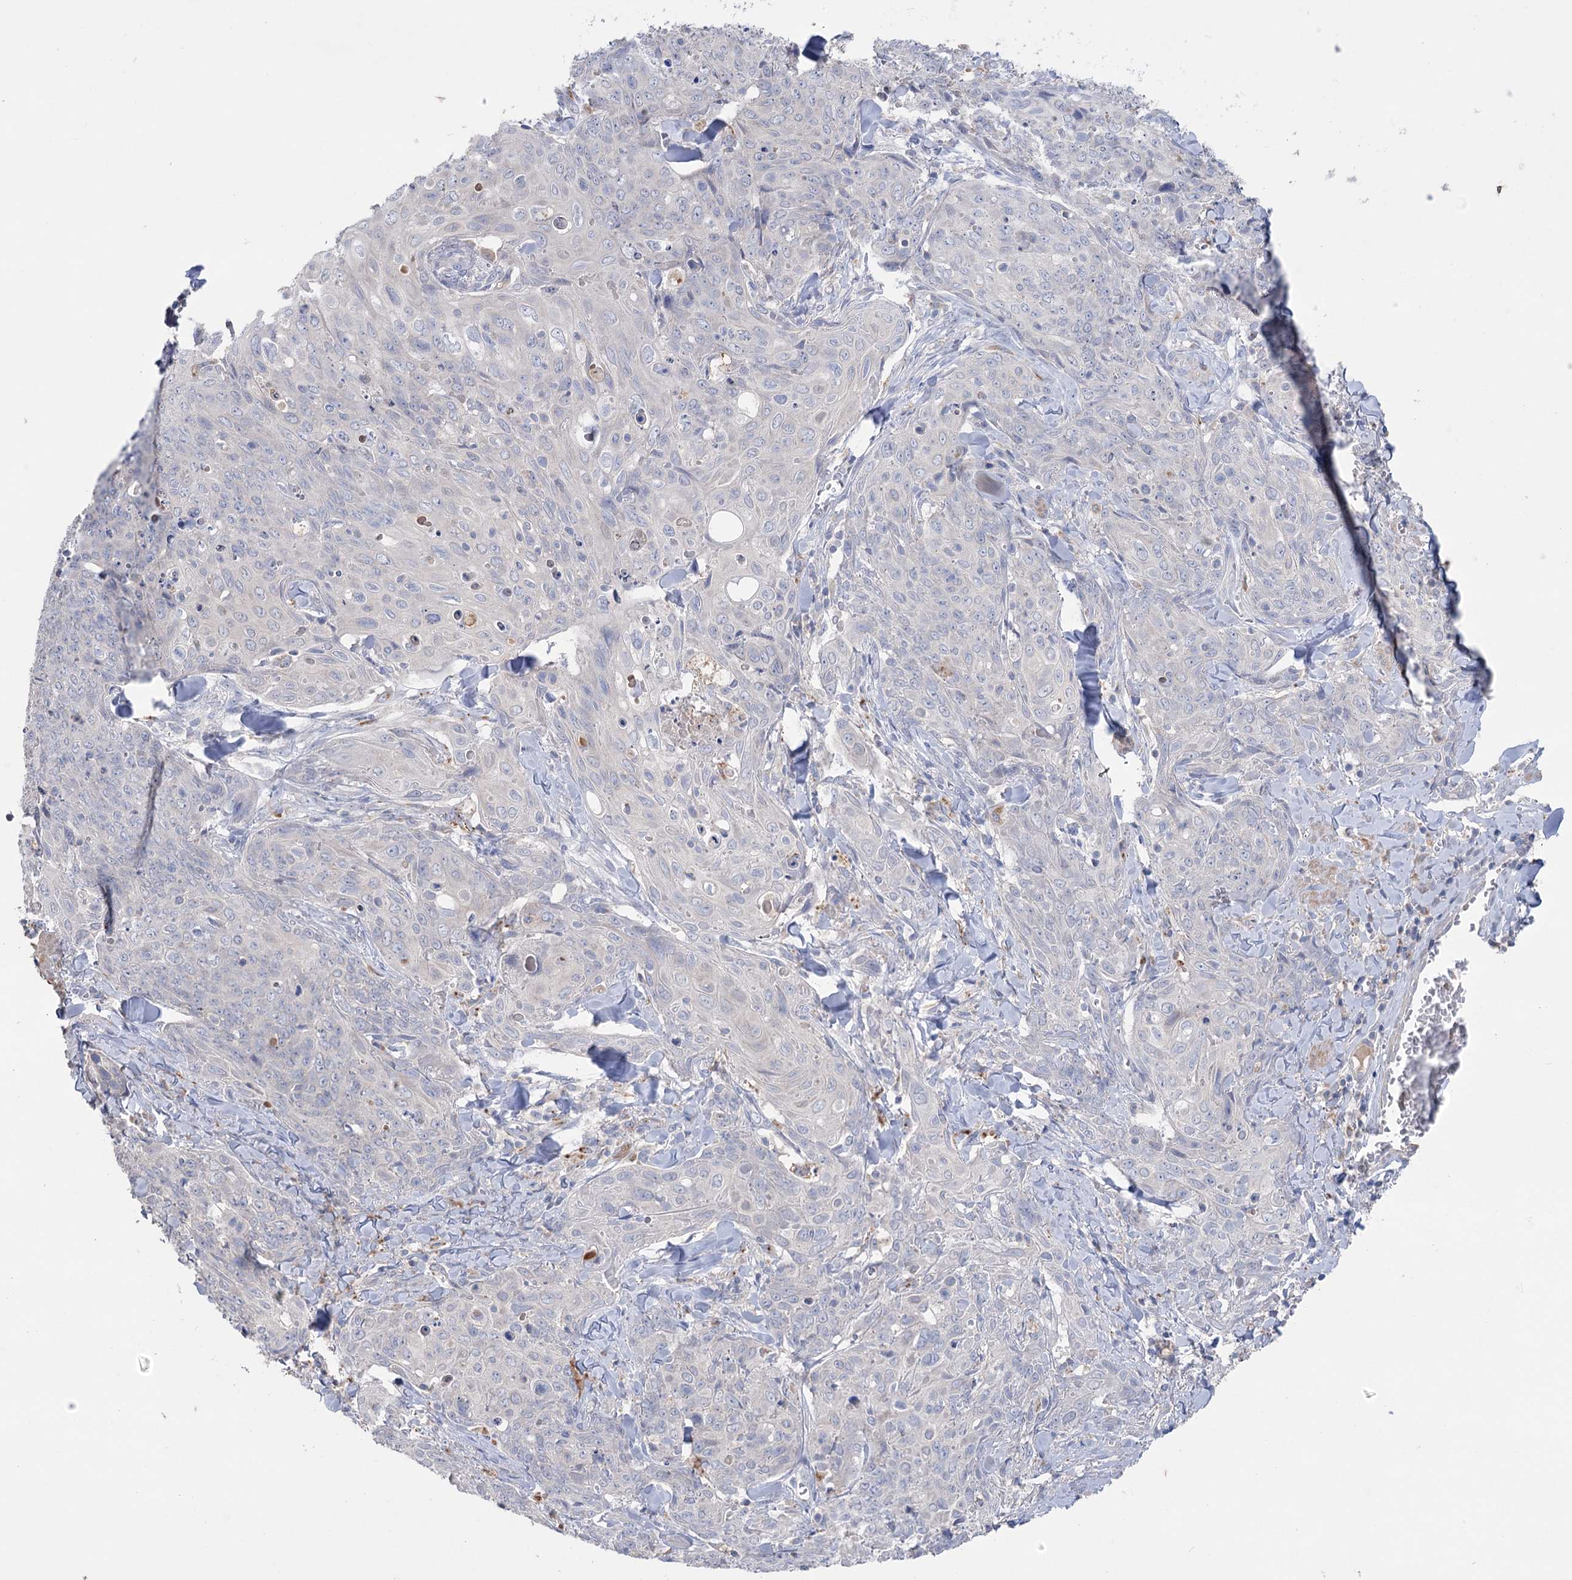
{"staining": {"intensity": "negative", "quantity": "none", "location": "none"}, "tissue": "skin cancer", "cell_type": "Tumor cells", "image_type": "cancer", "snomed": [{"axis": "morphology", "description": "Squamous cell carcinoma, NOS"}, {"axis": "topography", "description": "Skin"}, {"axis": "topography", "description": "Vulva"}], "caption": "Histopathology image shows no protein positivity in tumor cells of skin cancer tissue.", "gene": "MTCH2", "patient": {"sex": "female", "age": 85}}